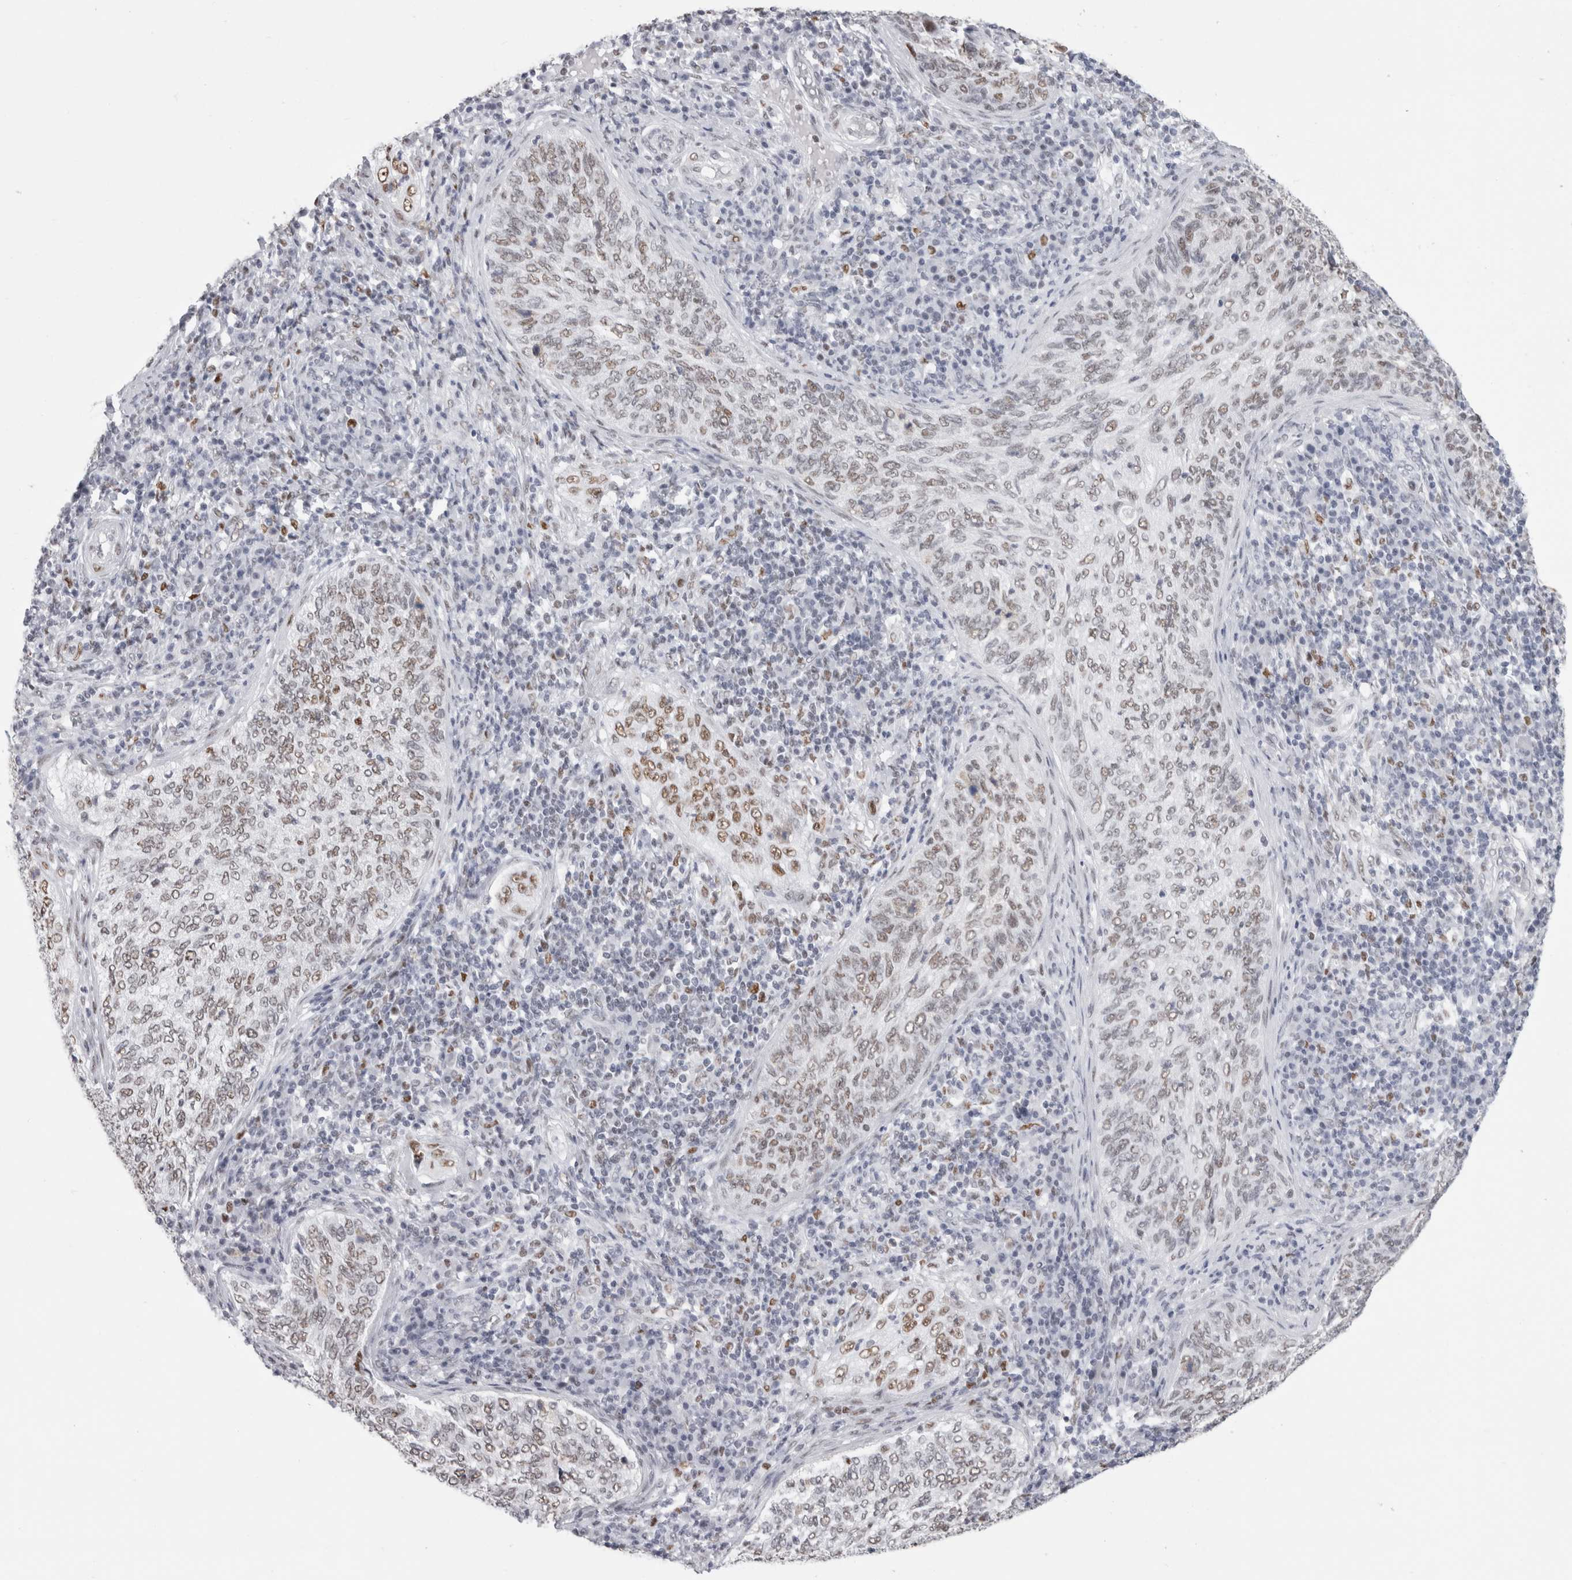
{"staining": {"intensity": "moderate", "quantity": "25%-75%", "location": "nuclear"}, "tissue": "cervical cancer", "cell_type": "Tumor cells", "image_type": "cancer", "snomed": [{"axis": "morphology", "description": "Squamous cell carcinoma, NOS"}, {"axis": "topography", "description": "Cervix"}], "caption": "Protein staining shows moderate nuclear expression in about 25%-75% of tumor cells in cervical cancer (squamous cell carcinoma).", "gene": "SMARCC1", "patient": {"sex": "female", "age": 30}}